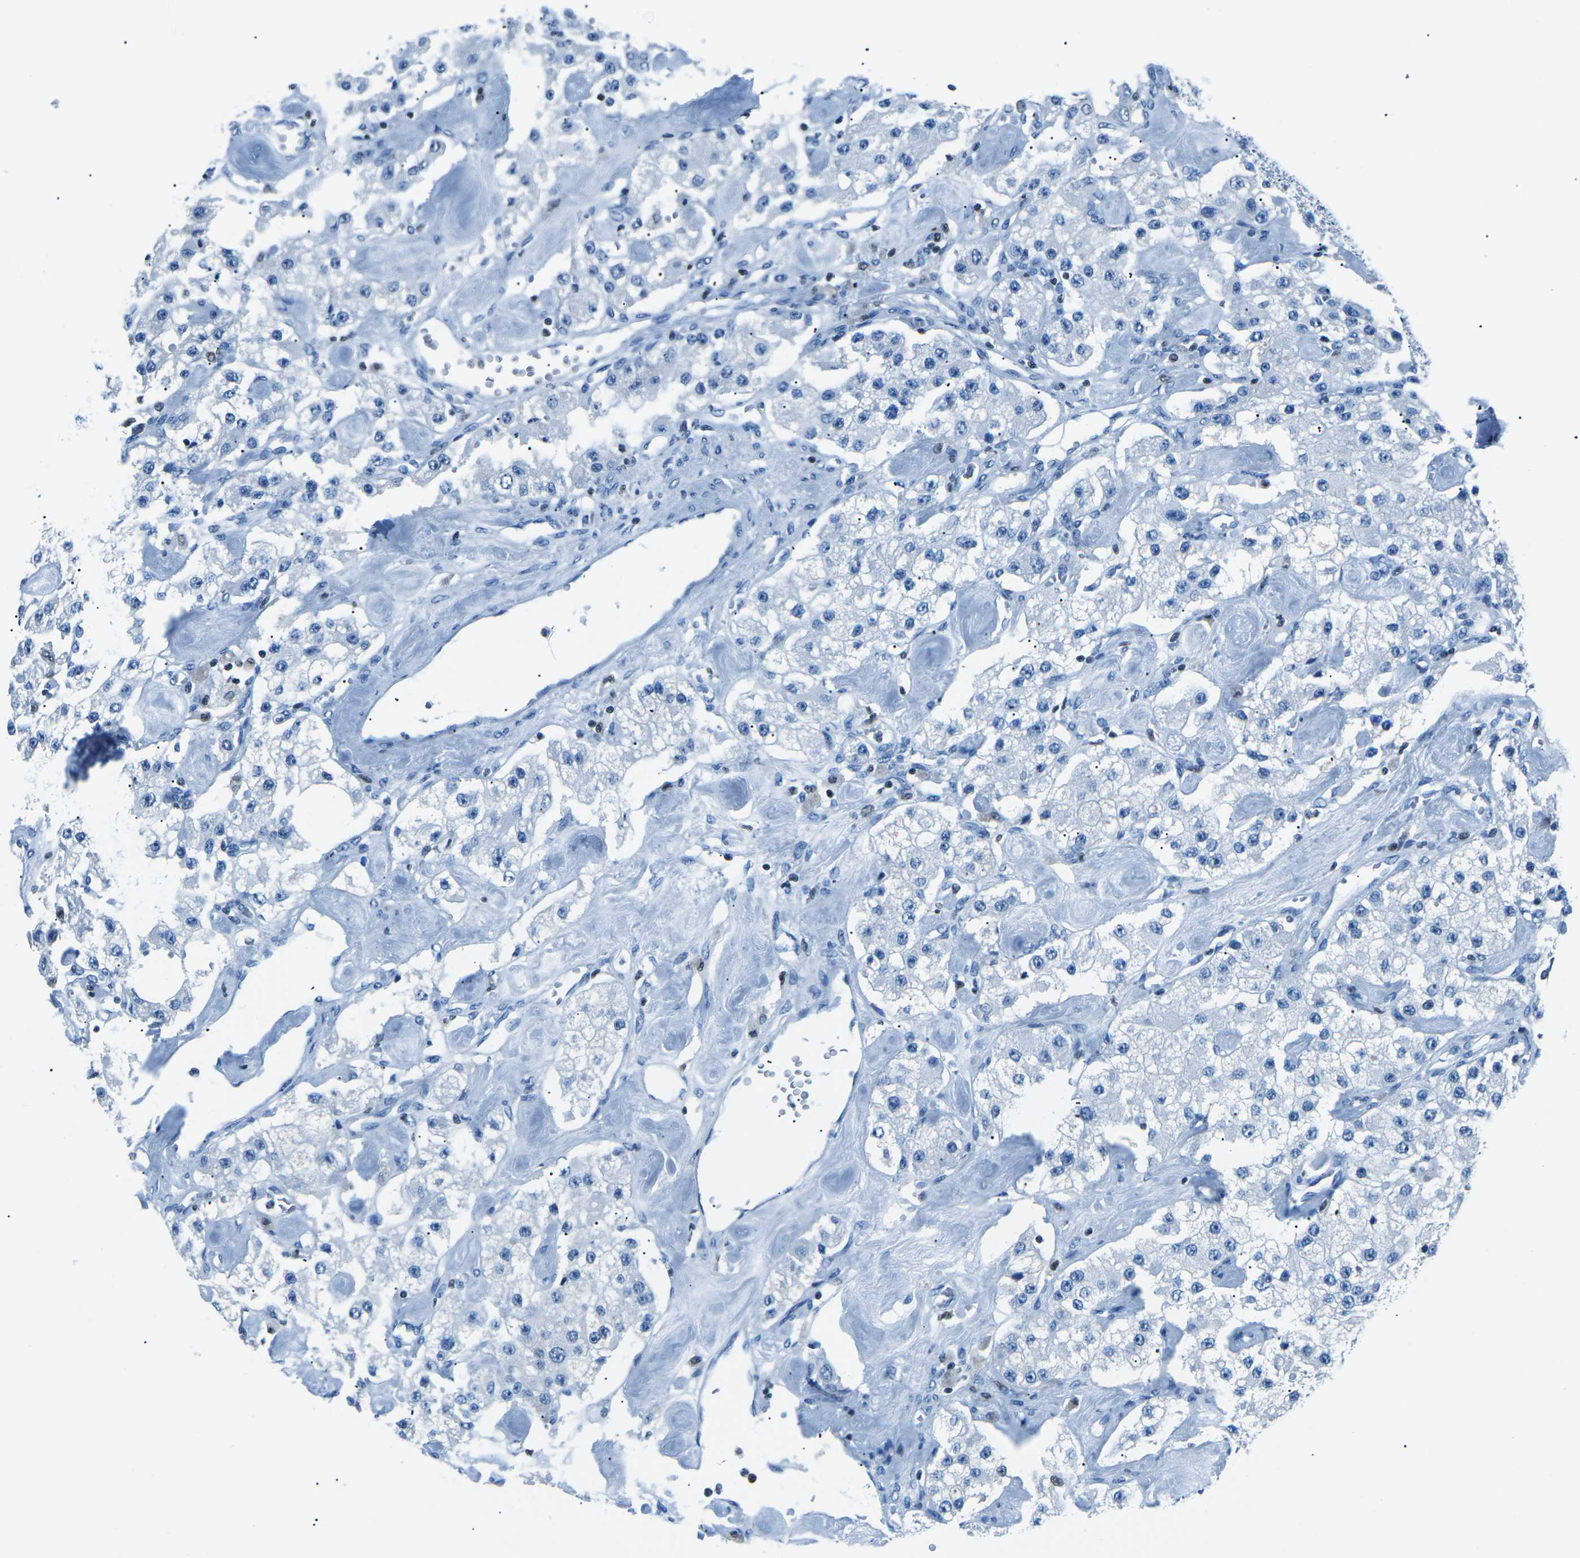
{"staining": {"intensity": "negative", "quantity": "none", "location": "none"}, "tissue": "carcinoid", "cell_type": "Tumor cells", "image_type": "cancer", "snomed": [{"axis": "morphology", "description": "Carcinoid, malignant, NOS"}, {"axis": "topography", "description": "Pancreas"}], "caption": "Immunohistochemical staining of carcinoid reveals no significant positivity in tumor cells.", "gene": "CELF2", "patient": {"sex": "male", "age": 41}}